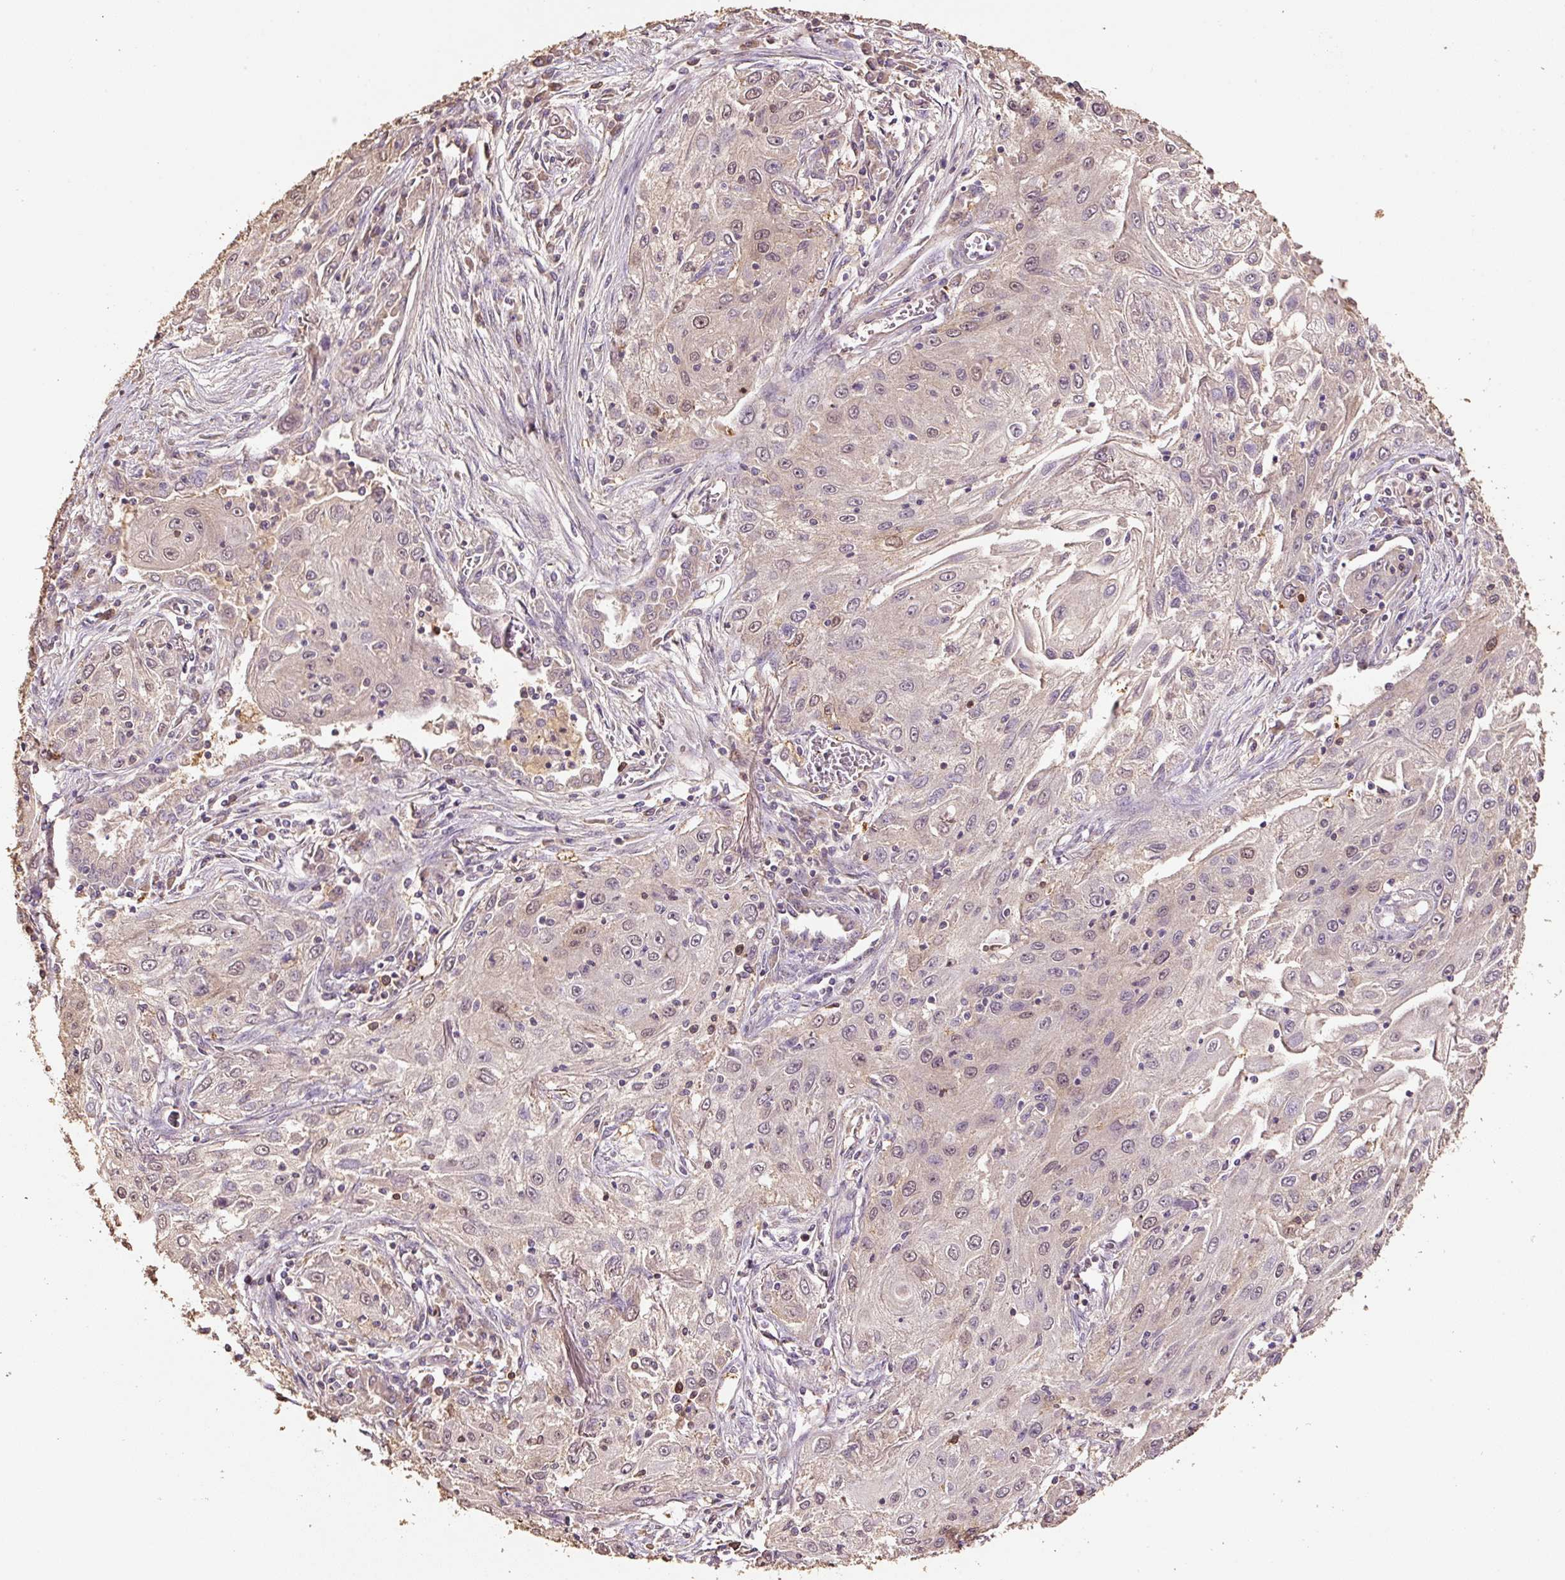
{"staining": {"intensity": "weak", "quantity": "25%-75%", "location": "nuclear"}, "tissue": "lung cancer", "cell_type": "Tumor cells", "image_type": "cancer", "snomed": [{"axis": "morphology", "description": "Squamous cell carcinoma, NOS"}, {"axis": "topography", "description": "Lung"}], "caption": "Protein expression by IHC demonstrates weak nuclear expression in approximately 25%-75% of tumor cells in squamous cell carcinoma (lung). The staining was performed using DAB (3,3'-diaminobenzidine) to visualize the protein expression in brown, while the nuclei were stained in blue with hematoxylin (Magnification: 20x).", "gene": "HERC2", "patient": {"sex": "female", "age": 69}}